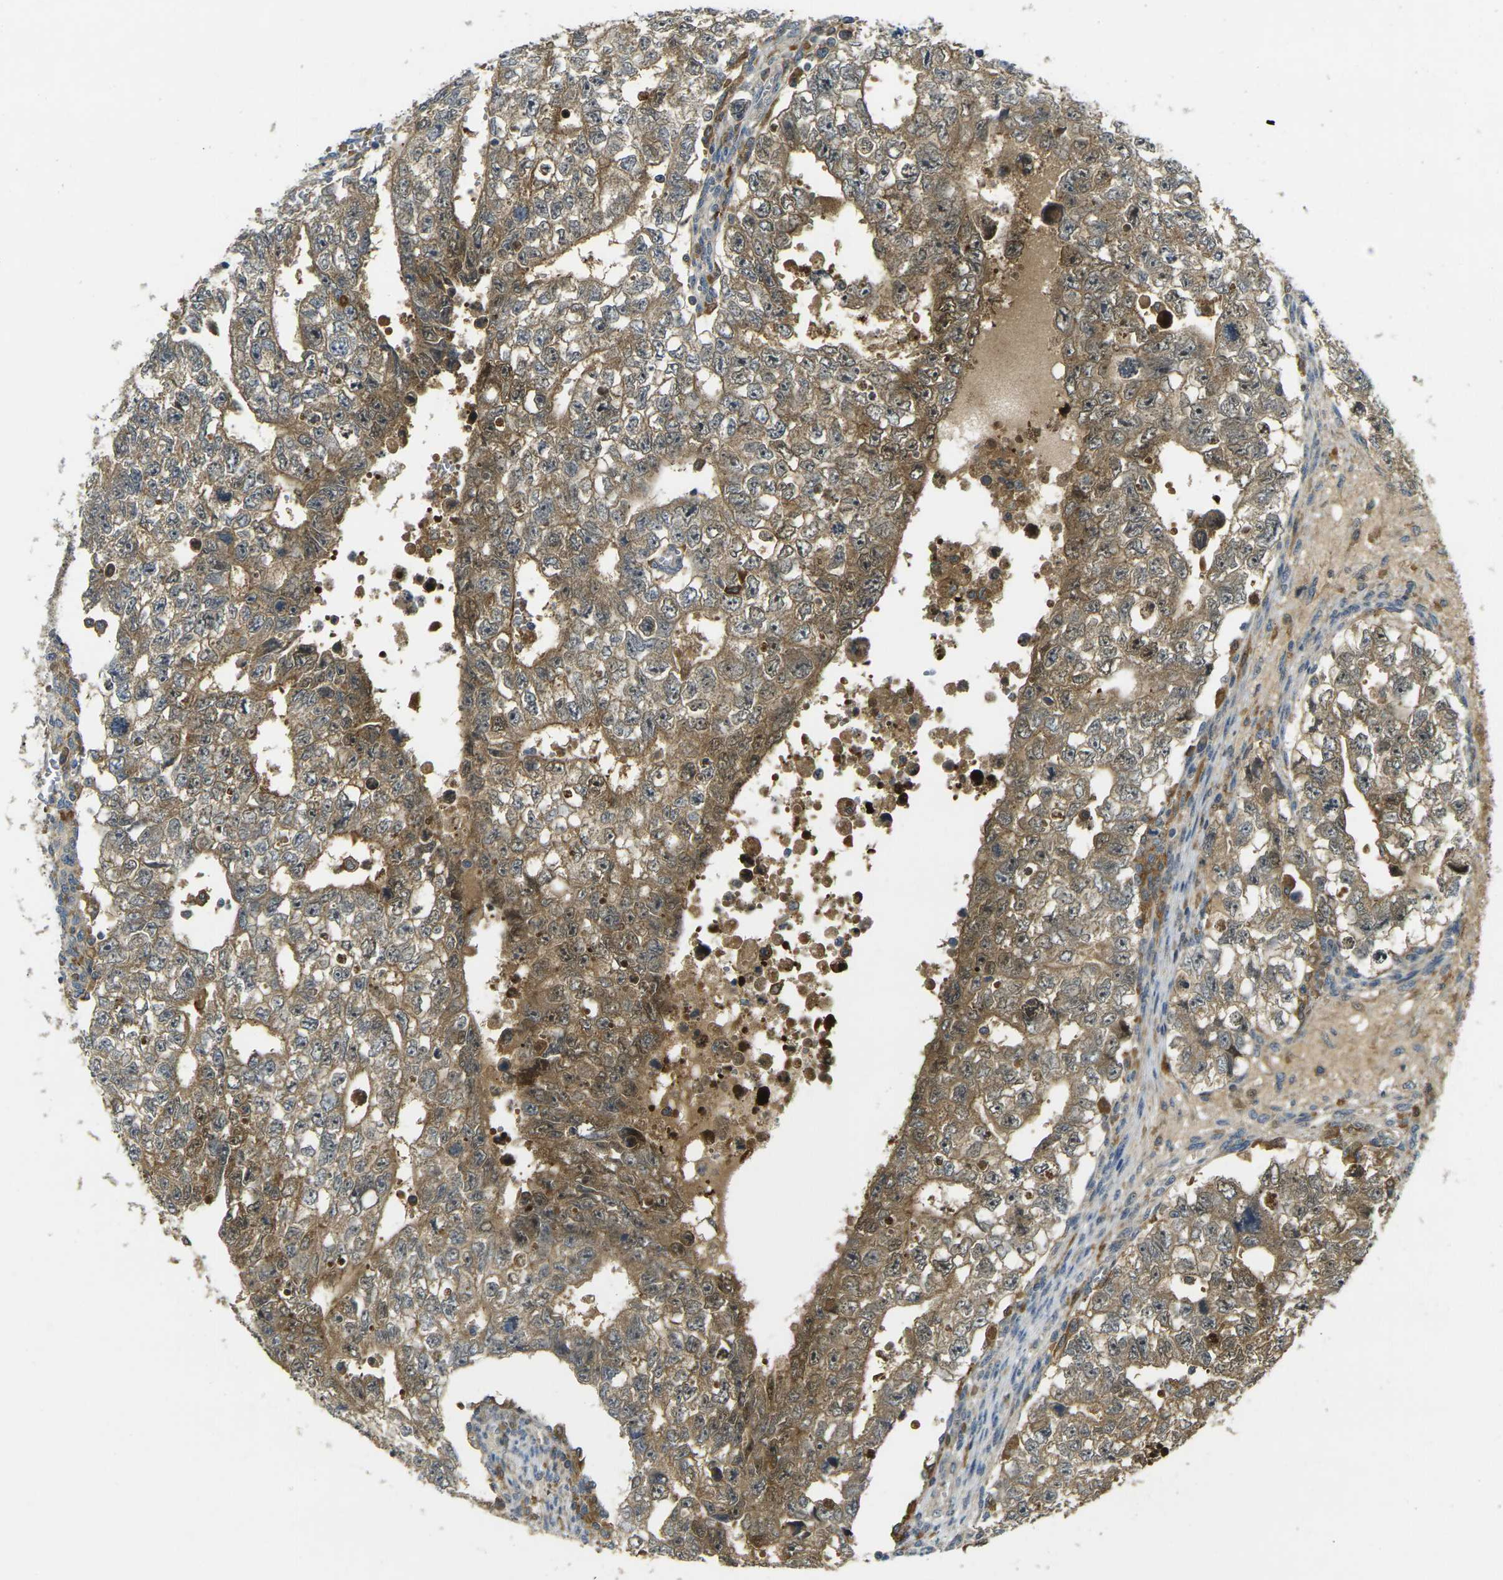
{"staining": {"intensity": "moderate", "quantity": ">75%", "location": "cytoplasmic/membranous"}, "tissue": "testis cancer", "cell_type": "Tumor cells", "image_type": "cancer", "snomed": [{"axis": "morphology", "description": "Seminoma, NOS"}, {"axis": "morphology", "description": "Carcinoma, Embryonal, NOS"}, {"axis": "topography", "description": "Testis"}], "caption": "Immunohistochemical staining of human testis seminoma reveals medium levels of moderate cytoplasmic/membranous expression in about >75% of tumor cells.", "gene": "PIGL", "patient": {"sex": "male", "age": 38}}